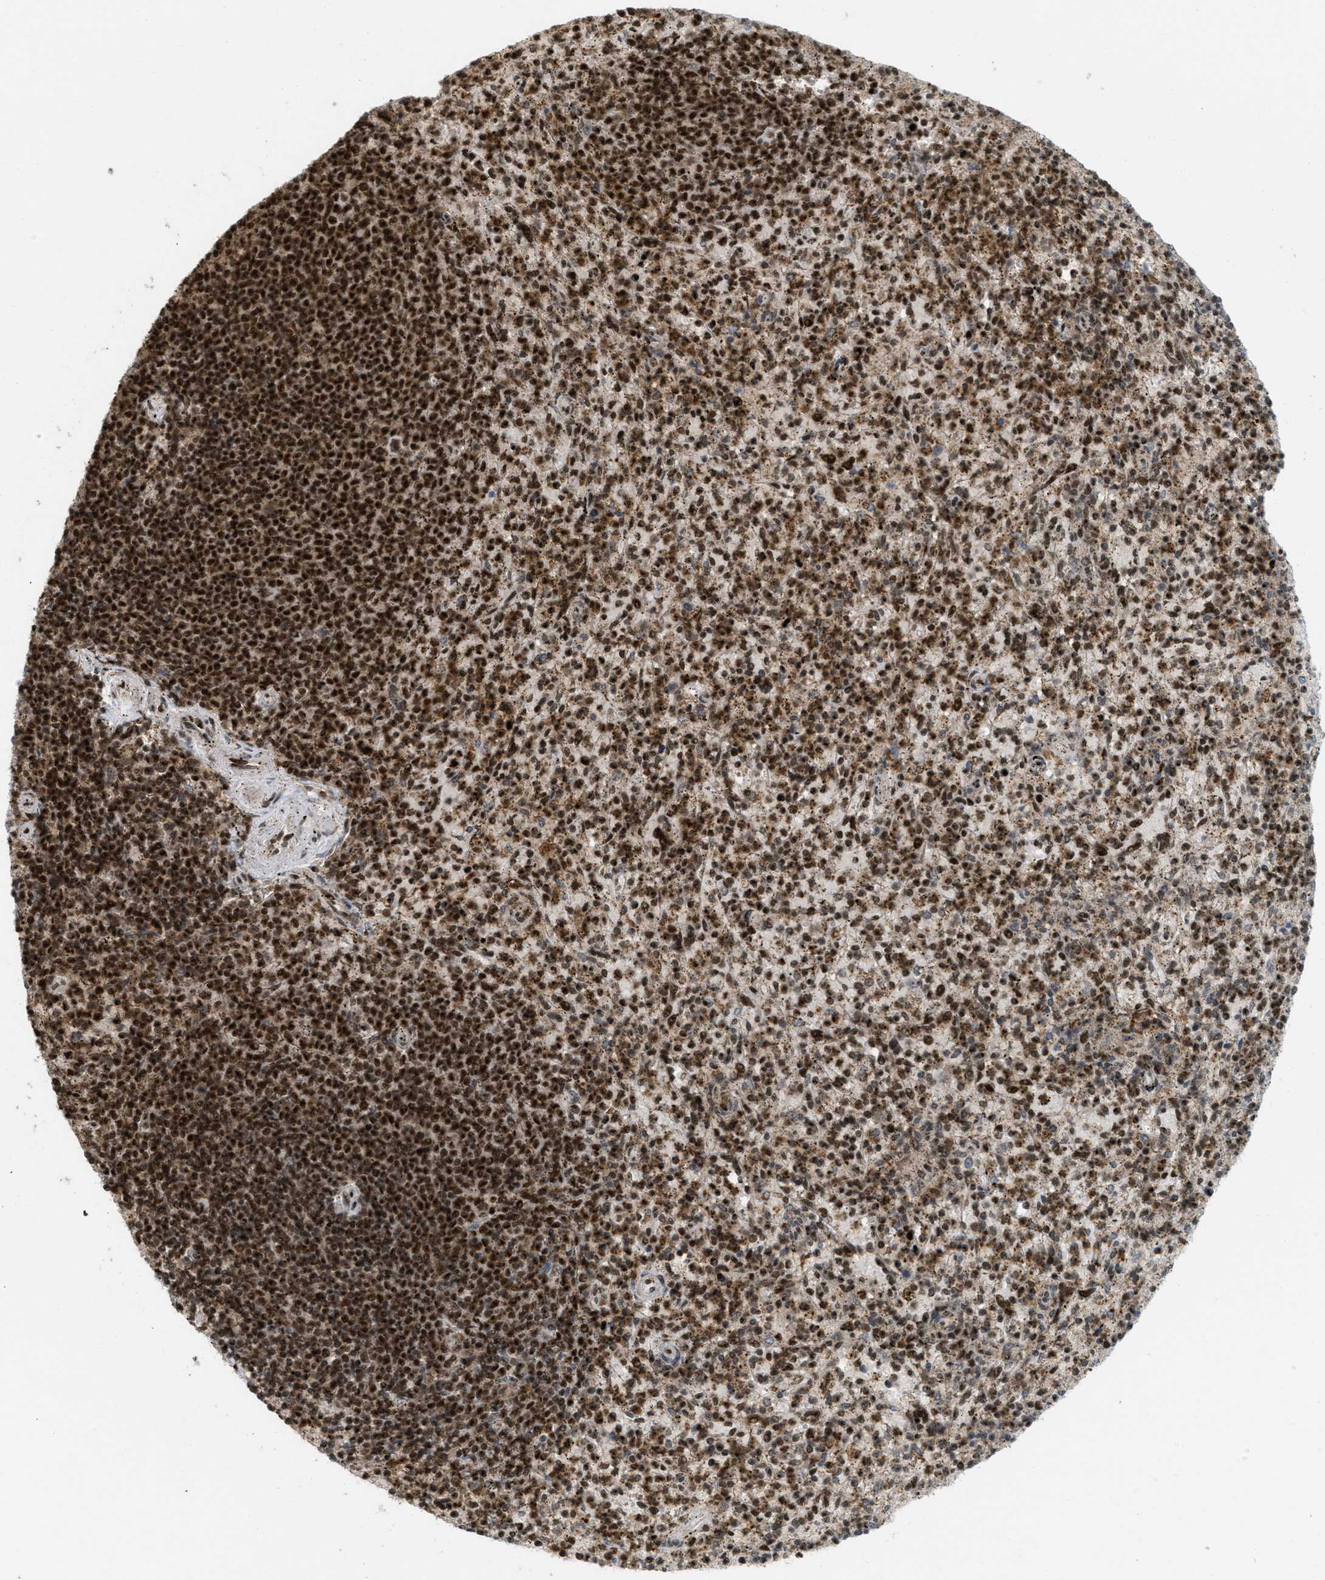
{"staining": {"intensity": "strong", "quantity": ">75%", "location": "cytoplasmic/membranous,nuclear"}, "tissue": "spleen", "cell_type": "Cells in red pulp", "image_type": "normal", "snomed": [{"axis": "morphology", "description": "Normal tissue, NOS"}, {"axis": "topography", "description": "Spleen"}], "caption": "Protein staining by immunohistochemistry (IHC) shows strong cytoplasmic/membranous,nuclear expression in about >75% of cells in red pulp in benign spleen. Ihc stains the protein in brown and the nuclei are stained blue.", "gene": "TLK1", "patient": {"sex": "male", "age": 72}}